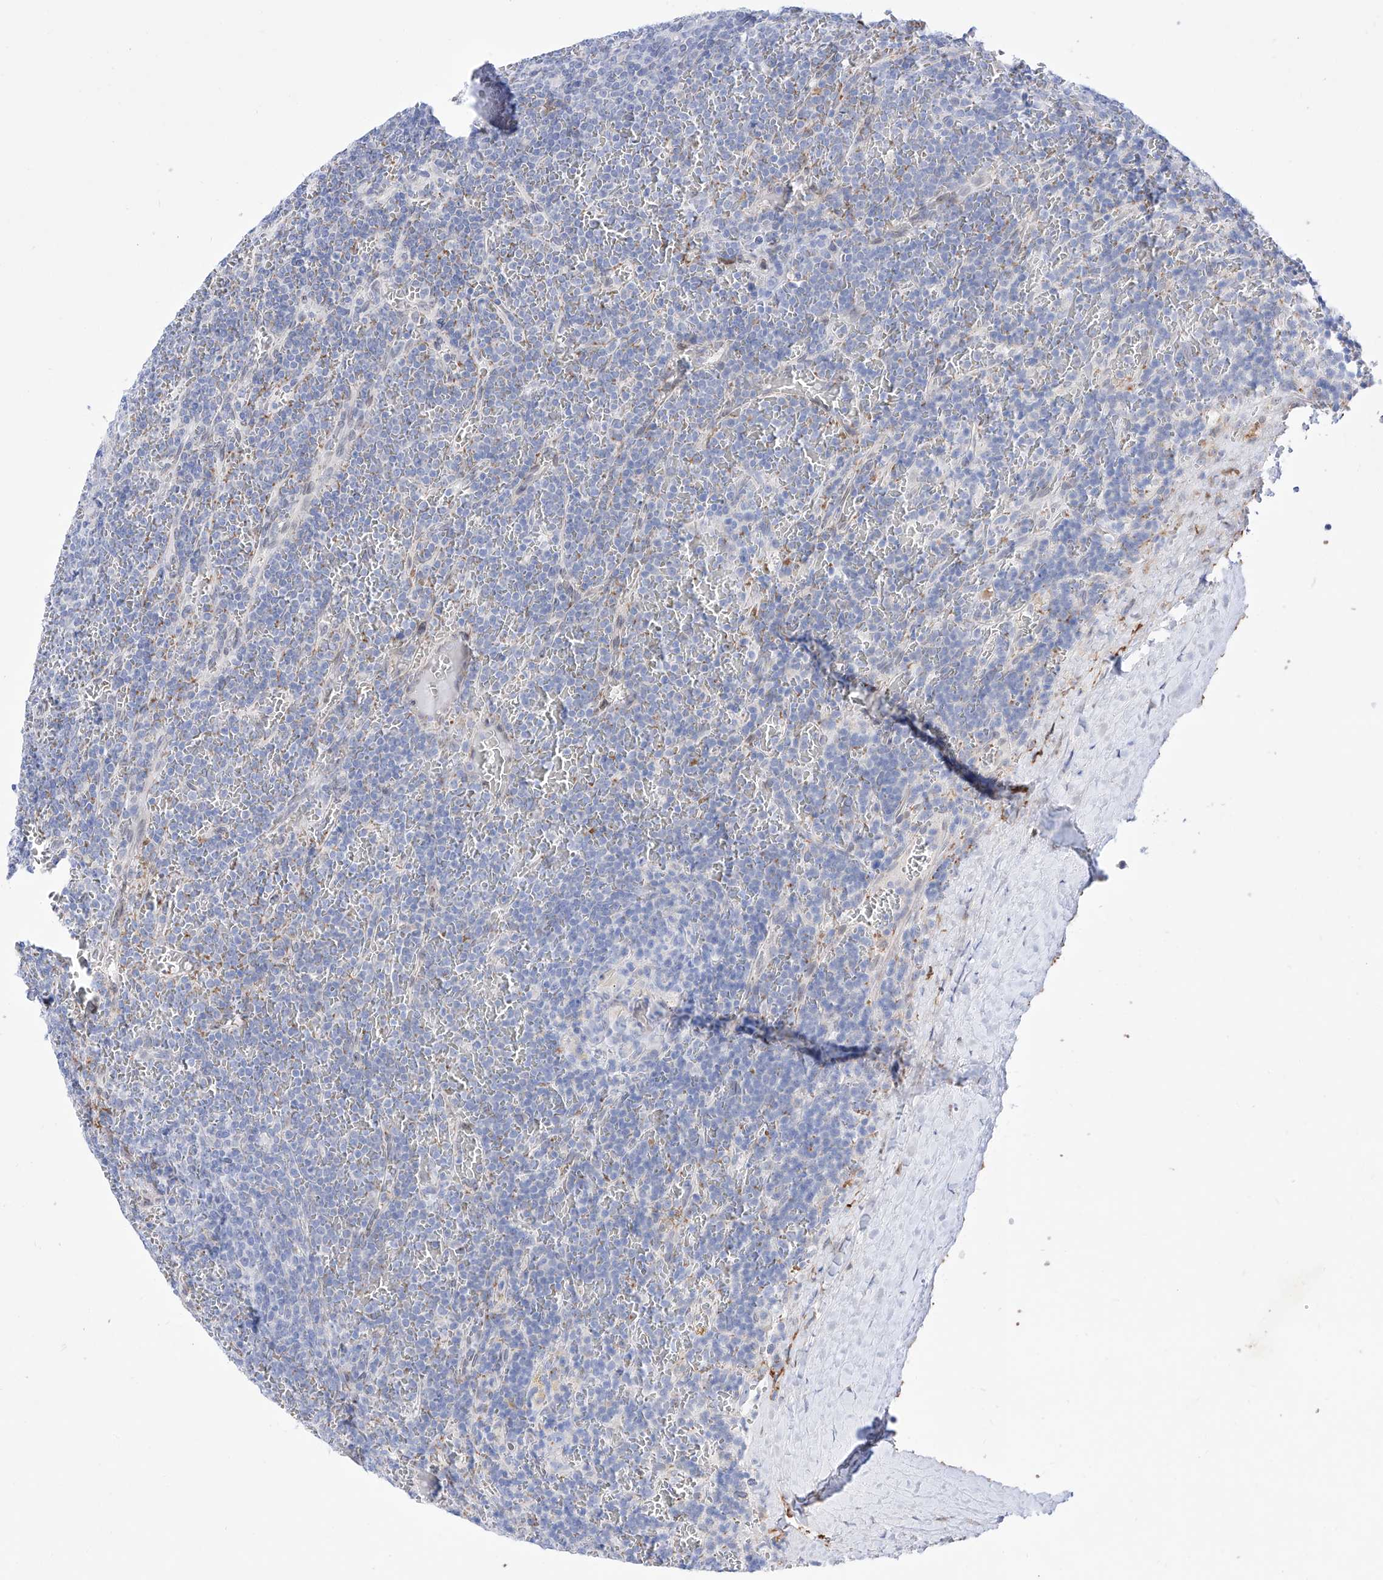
{"staining": {"intensity": "negative", "quantity": "none", "location": "none"}, "tissue": "lymphoma", "cell_type": "Tumor cells", "image_type": "cancer", "snomed": [{"axis": "morphology", "description": "Malignant lymphoma, non-Hodgkin's type, Low grade"}, {"axis": "topography", "description": "Spleen"}], "caption": "Lymphoma was stained to show a protein in brown. There is no significant positivity in tumor cells.", "gene": "LCLAT1", "patient": {"sex": "female", "age": 19}}